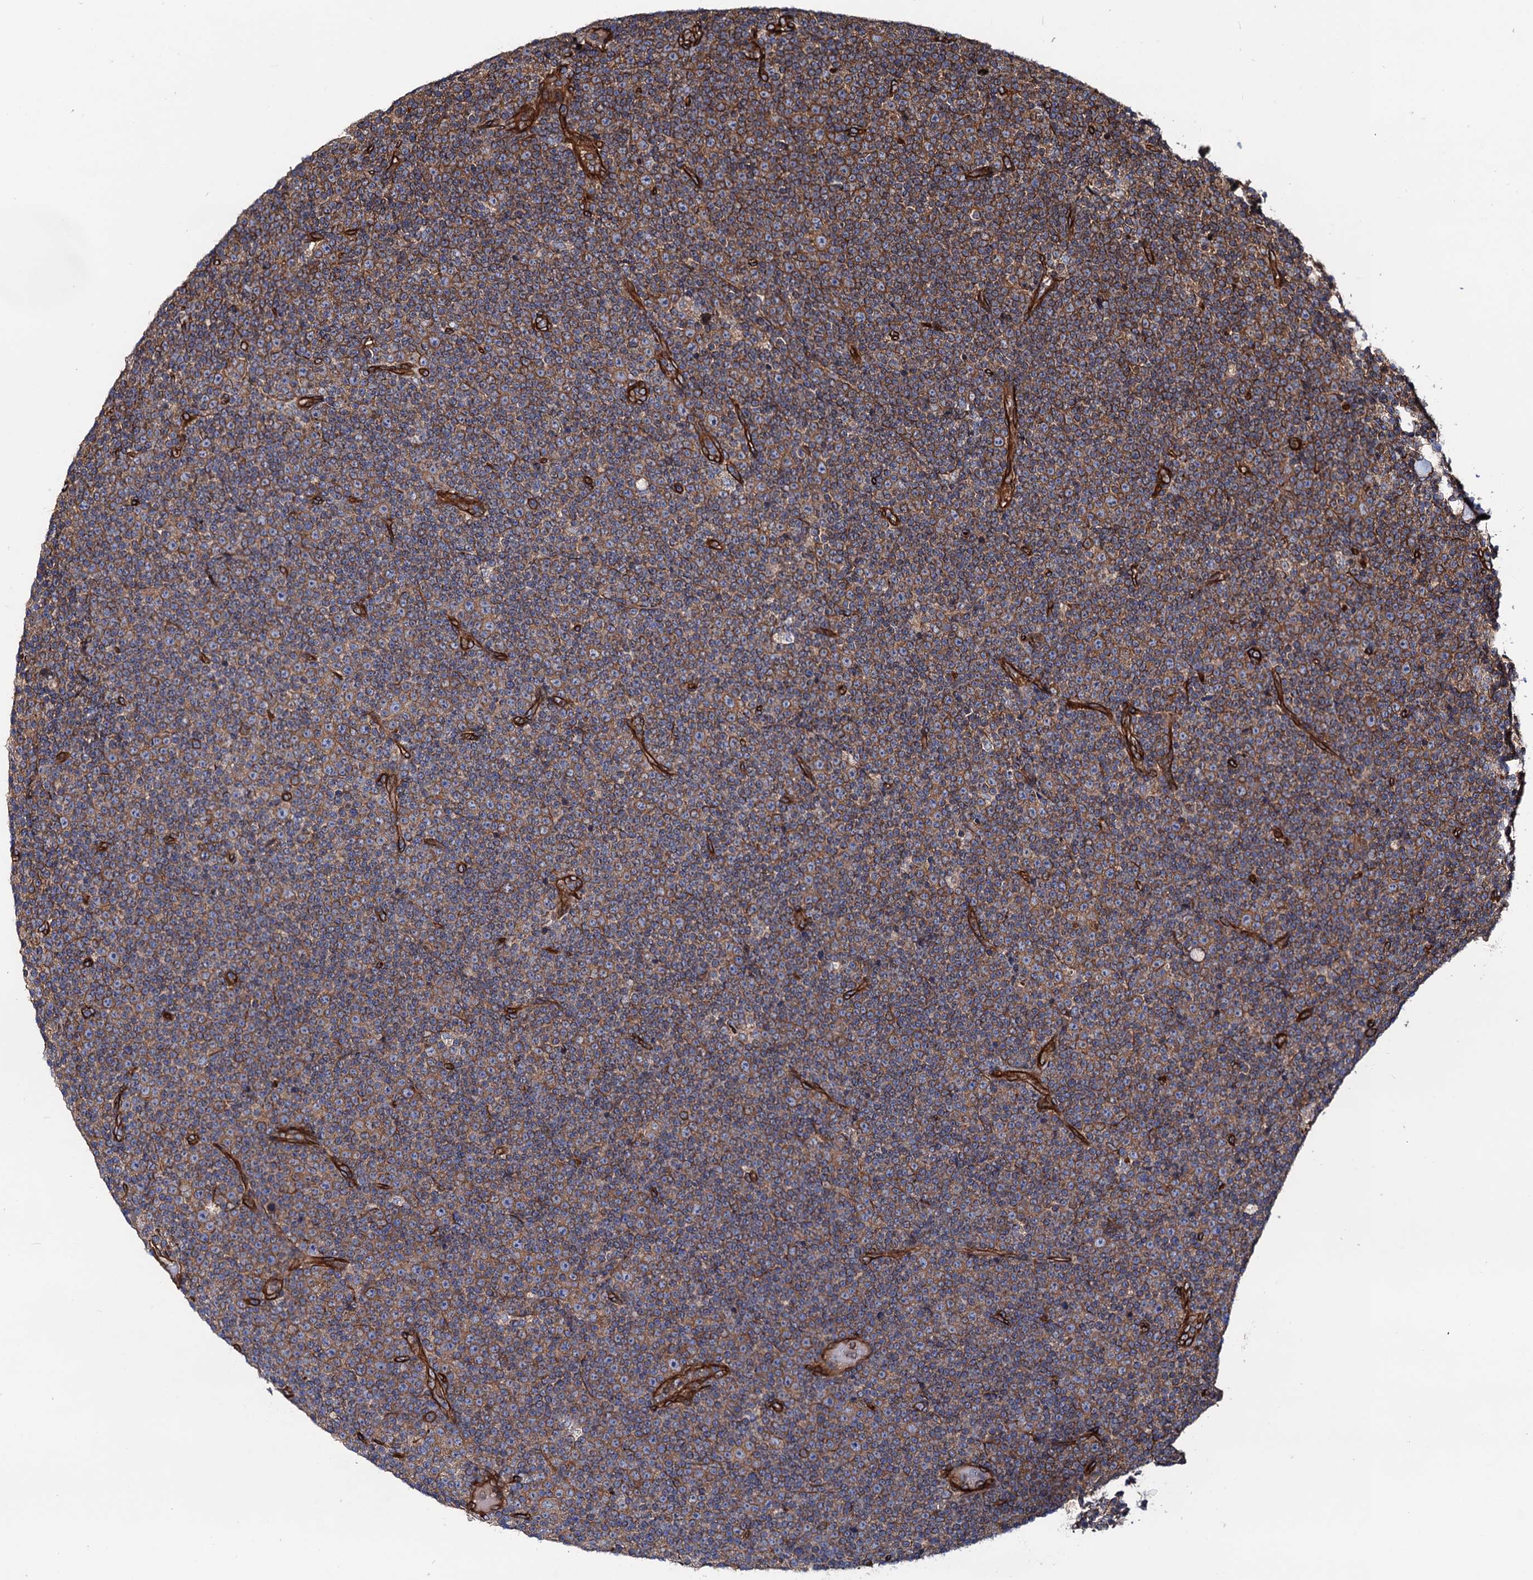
{"staining": {"intensity": "weak", "quantity": ">75%", "location": "cytoplasmic/membranous"}, "tissue": "lymphoma", "cell_type": "Tumor cells", "image_type": "cancer", "snomed": [{"axis": "morphology", "description": "Malignant lymphoma, non-Hodgkin's type, Low grade"}, {"axis": "topography", "description": "Lymph node"}], "caption": "Immunohistochemical staining of human lymphoma displays low levels of weak cytoplasmic/membranous staining in approximately >75% of tumor cells.", "gene": "CIP2A", "patient": {"sex": "female", "age": 67}}